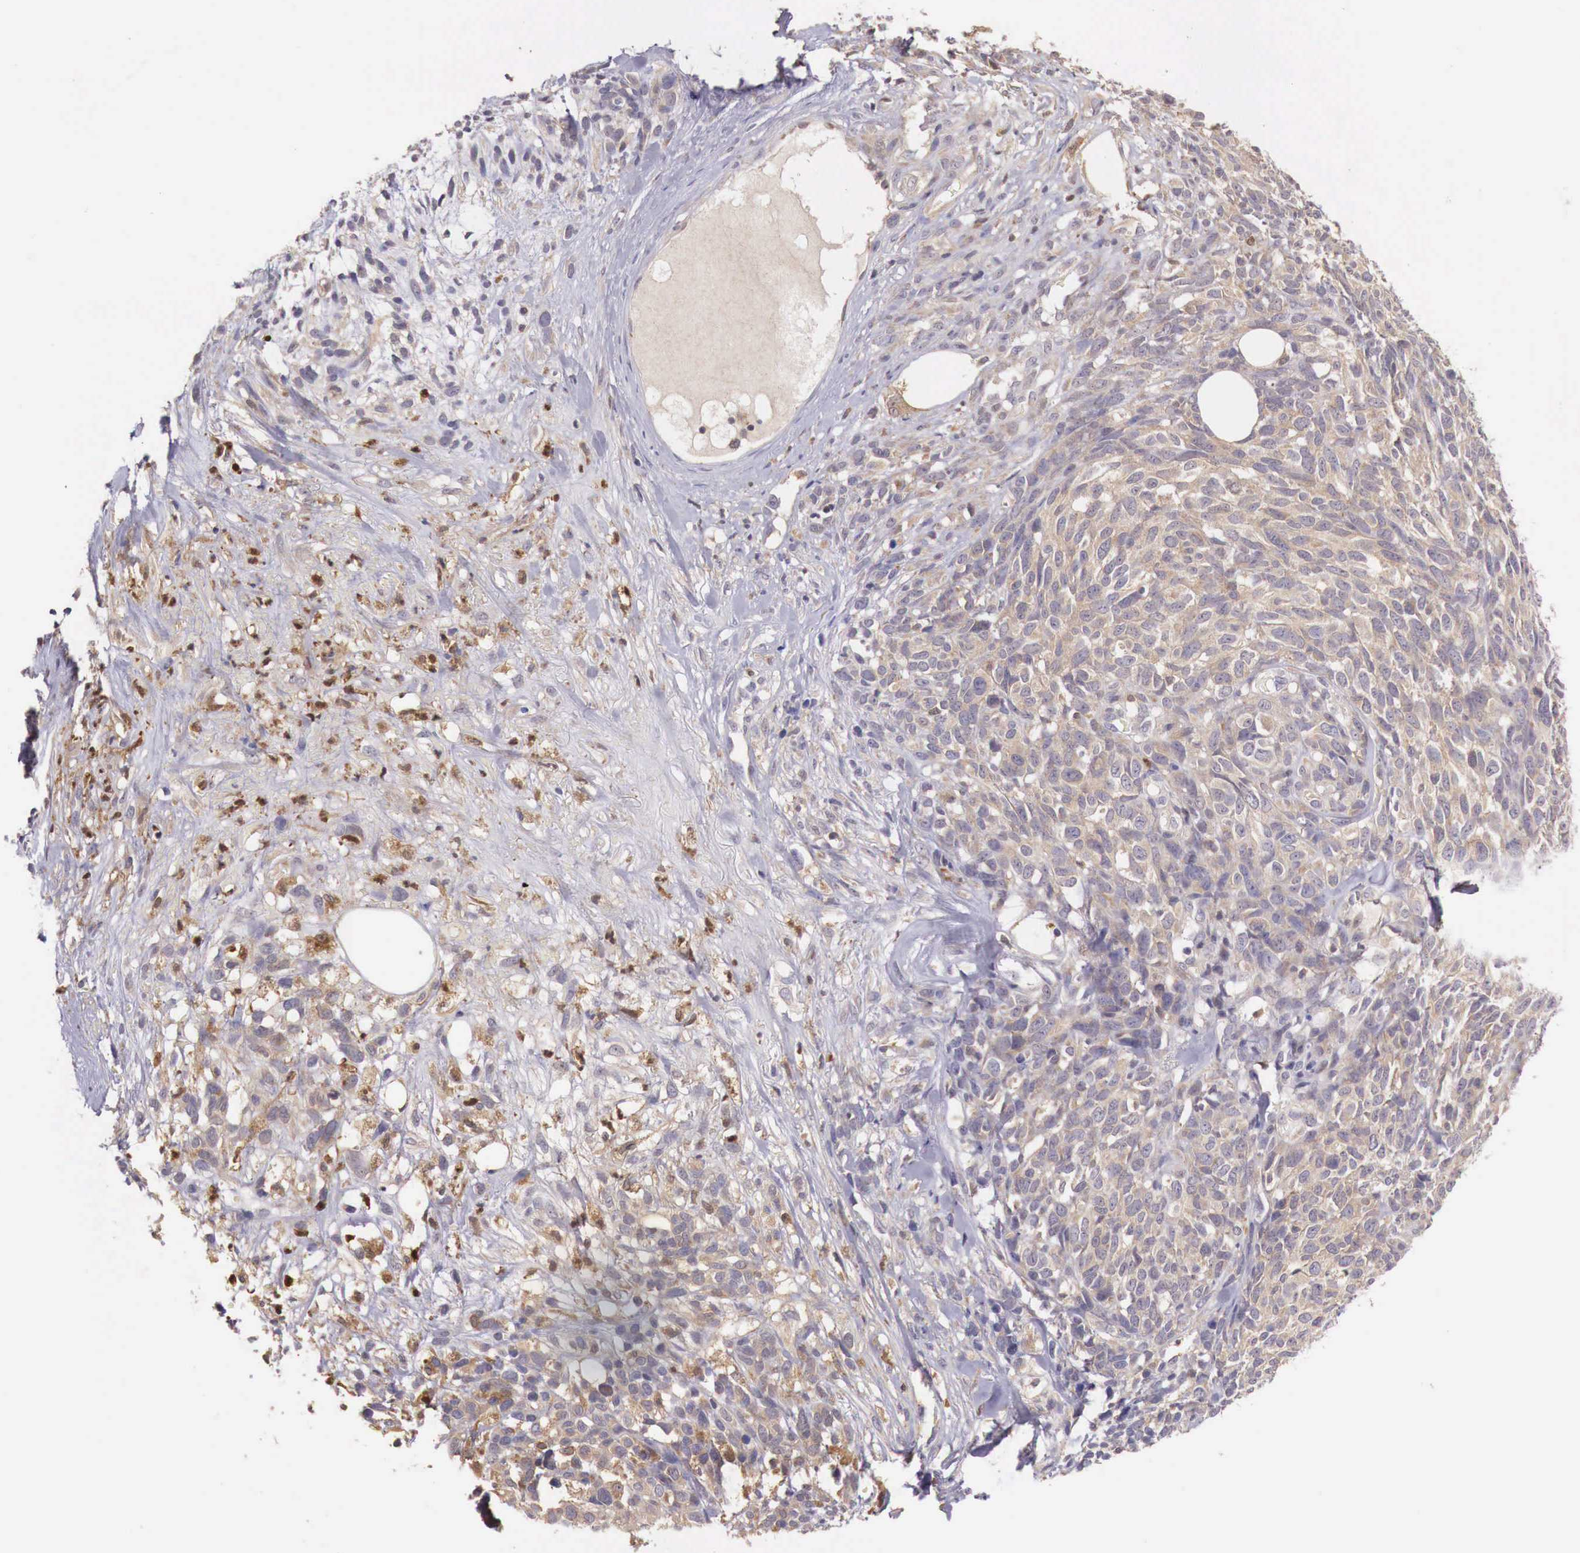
{"staining": {"intensity": "weak", "quantity": ">75%", "location": "cytoplasmic/membranous"}, "tissue": "melanoma", "cell_type": "Tumor cells", "image_type": "cancer", "snomed": [{"axis": "morphology", "description": "Malignant melanoma, NOS"}, {"axis": "topography", "description": "Skin"}], "caption": "Immunohistochemical staining of human melanoma reveals weak cytoplasmic/membranous protein positivity in about >75% of tumor cells. (brown staining indicates protein expression, while blue staining denotes nuclei).", "gene": "GAB2", "patient": {"sex": "female", "age": 85}}